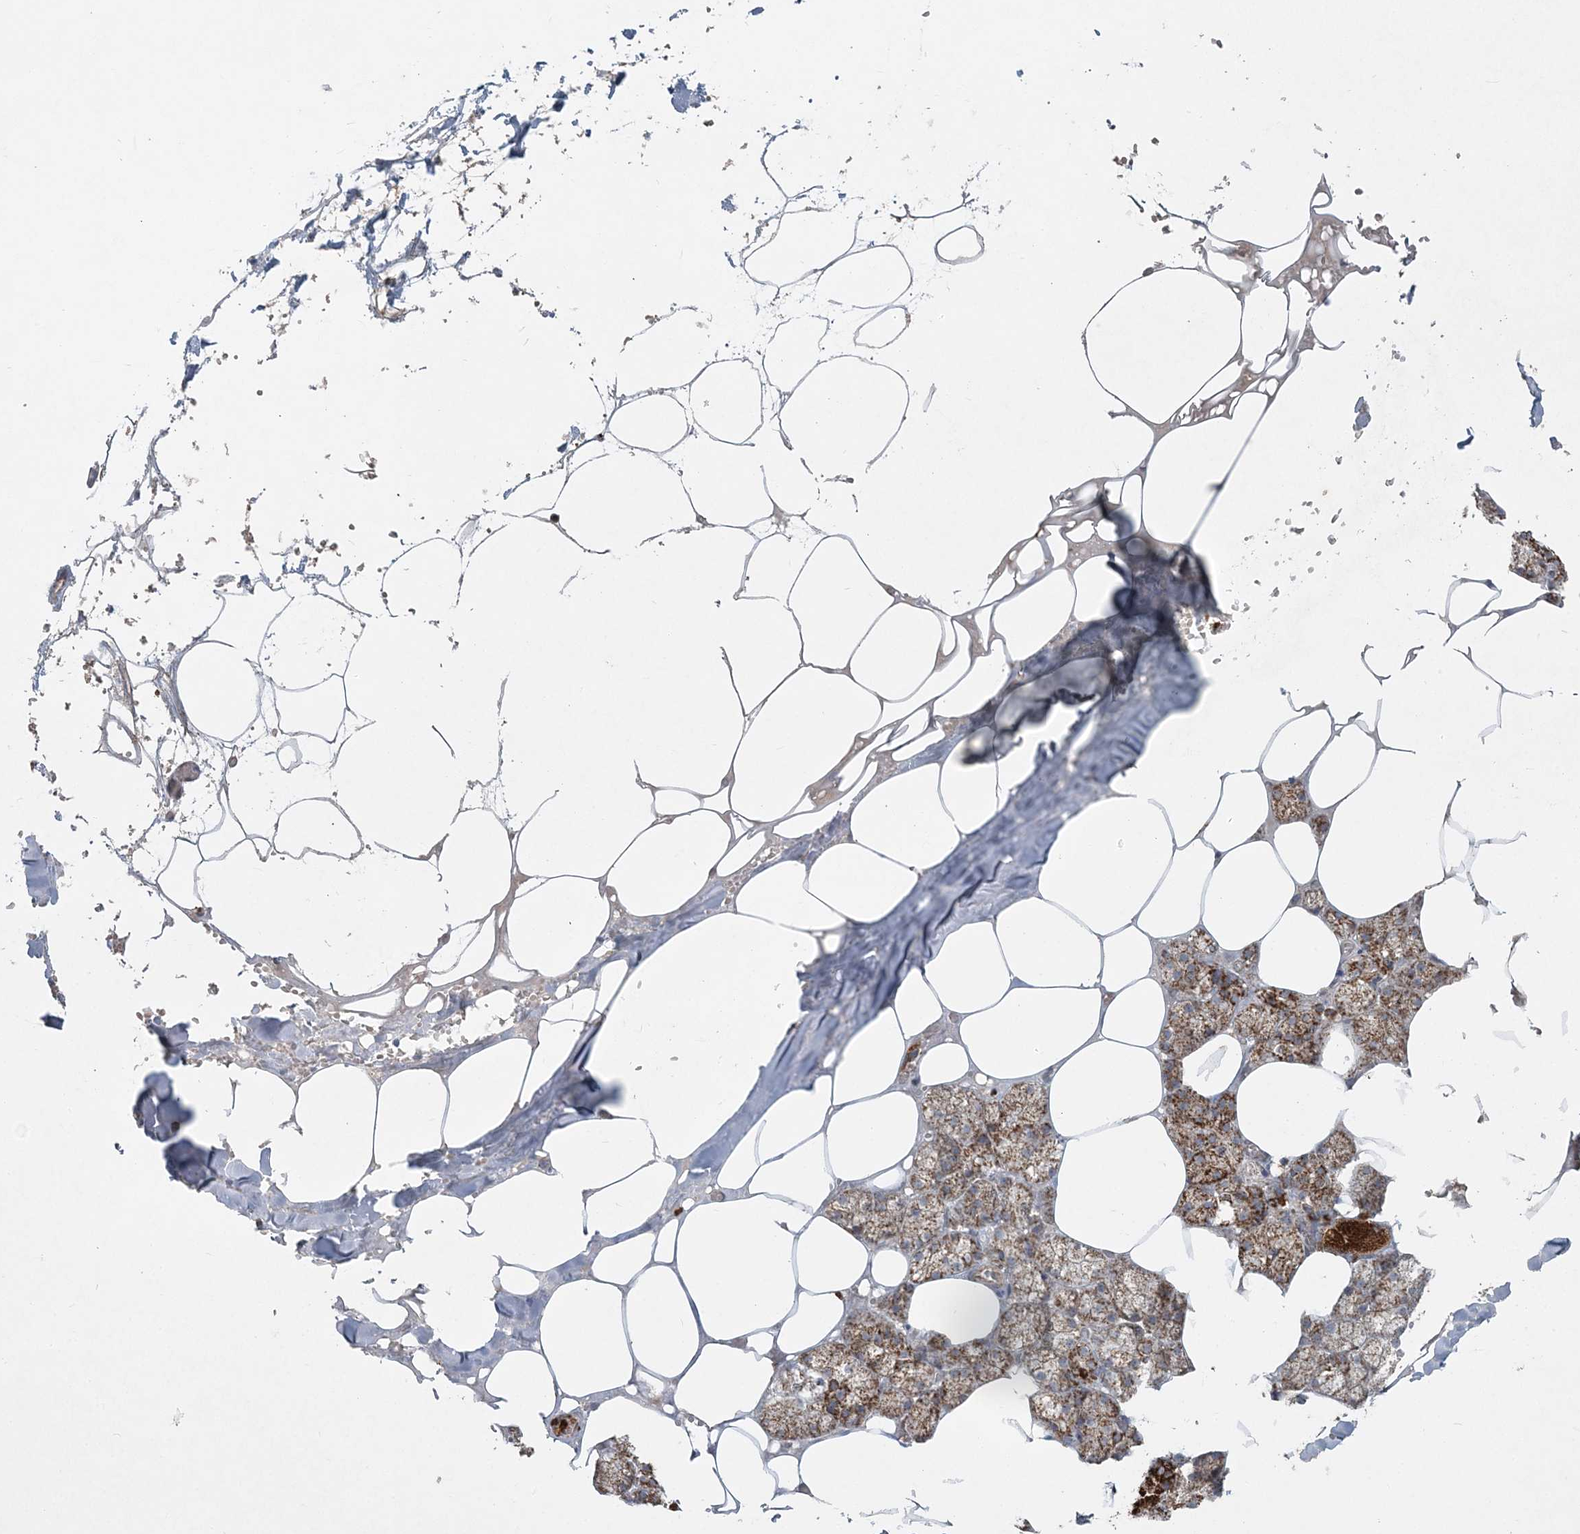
{"staining": {"intensity": "strong", "quantity": "25%-75%", "location": "cytoplasmic/membranous"}, "tissue": "salivary gland", "cell_type": "Glandular cells", "image_type": "normal", "snomed": [{"axis": "morphology", "description": "Normal tissue, NOS"}, {"axis": "topography", "description": "Salivary gland"}], "caption": "Salivary gland stained for a protein (brown) reveals strong cytoplasmic/membranous positive expression in about 25%-75% of glandular cells.", "gene": "LRPPRC", "patient": {"sex": "male", "age": 62}}